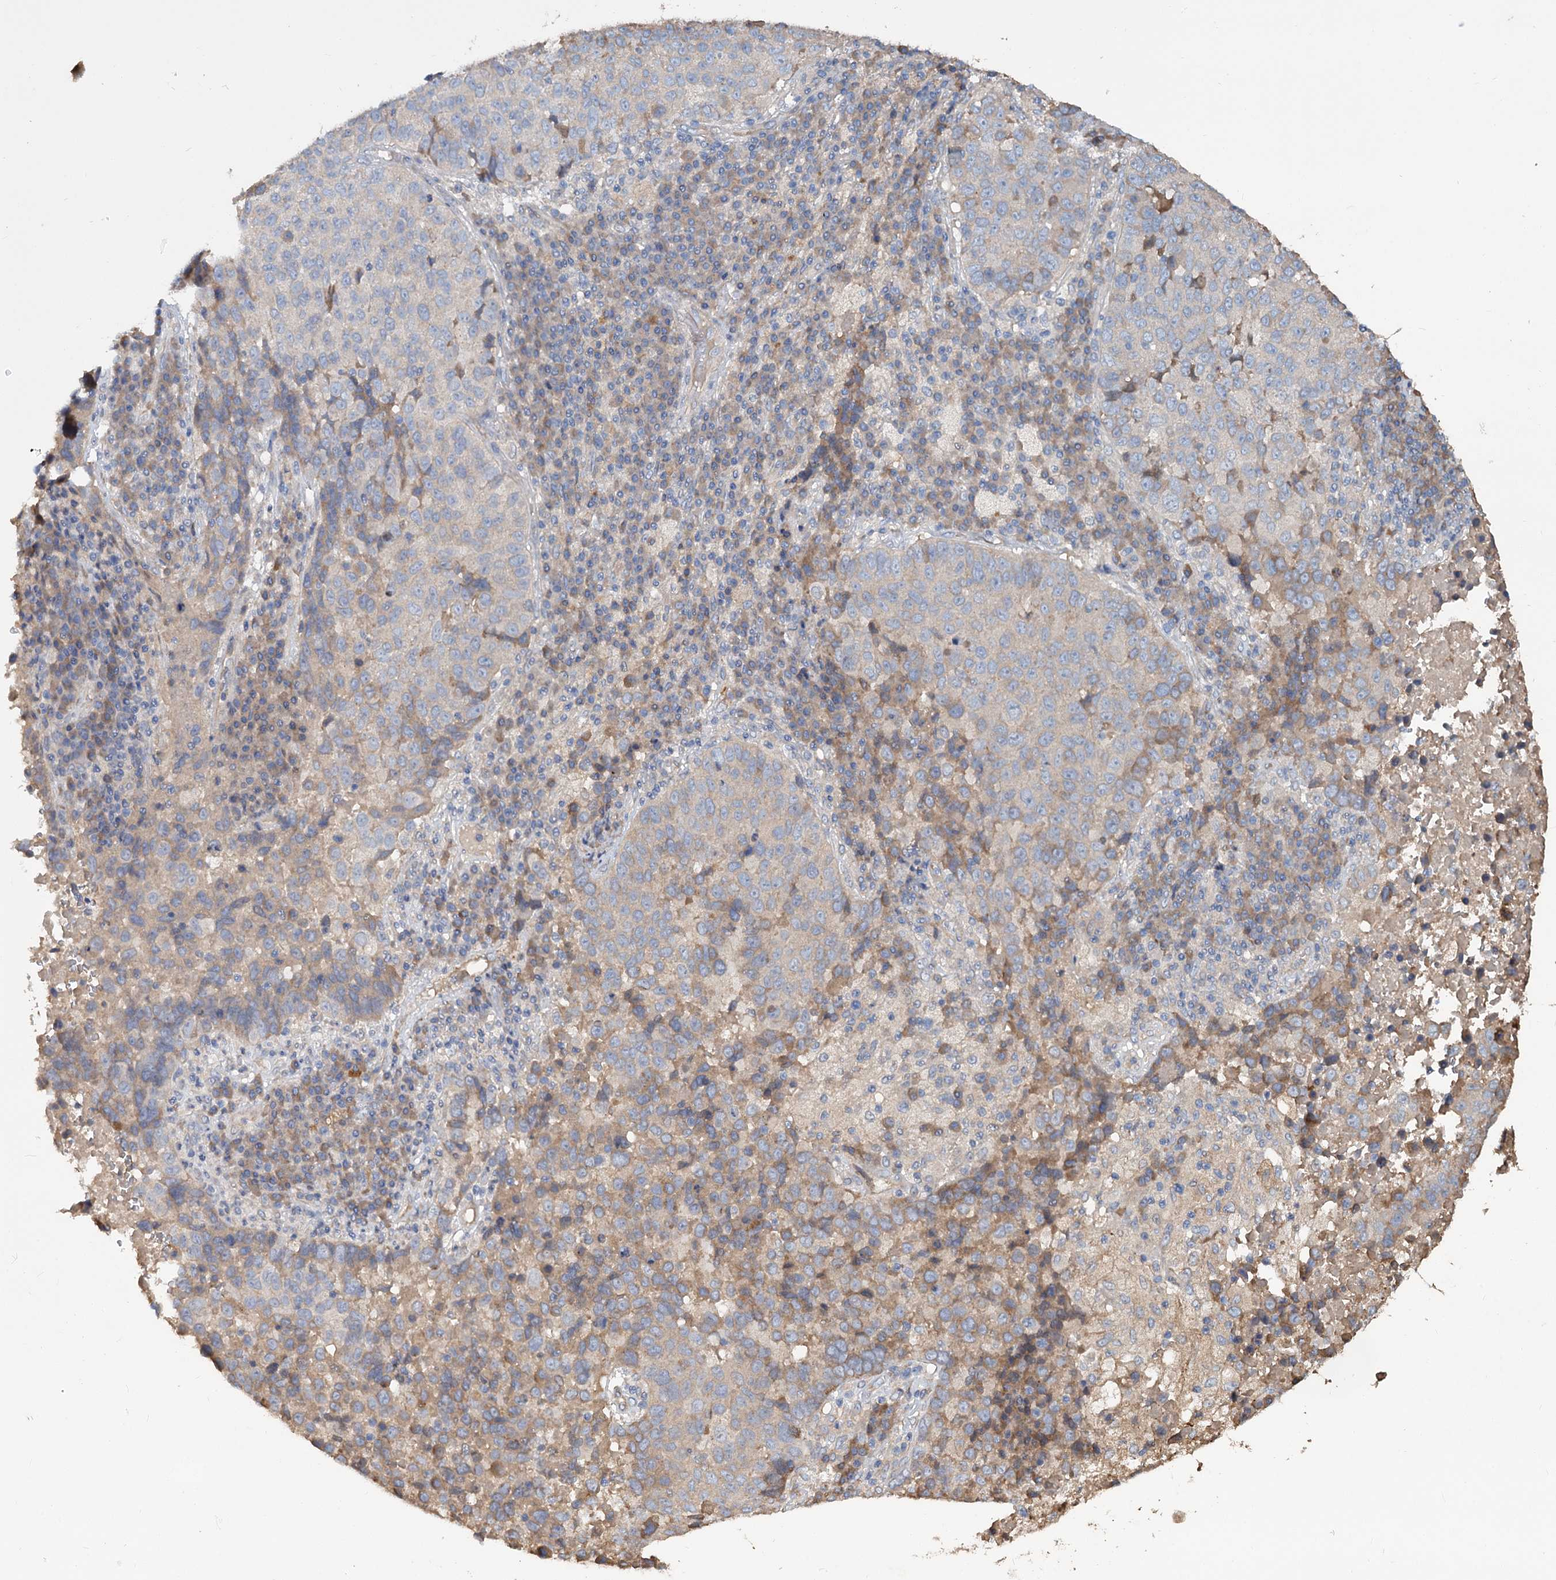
{"staining": {"intensity": "negative", "quantity": "none", "location": "none"}, "tissue": "lung cancer", "cell_type": "Tumor cells", "image_type": "cancer", "snomed": [{"axis": "morphology", "description": "Squamous cell carcinoma, NOS"}, {"axis": "topography", "description": "Lung"}], "caption": "DAB immunohistochemical staining of lung squamous cell carcinoma displays no significant positivity in tumor cells. (Stains: DAB IHC with hematoxylin counter stain, Microscopy: brightfield microscopy at high magnification).", "gene": "URAD", "patient": {"sex": "male", "age": 73}}